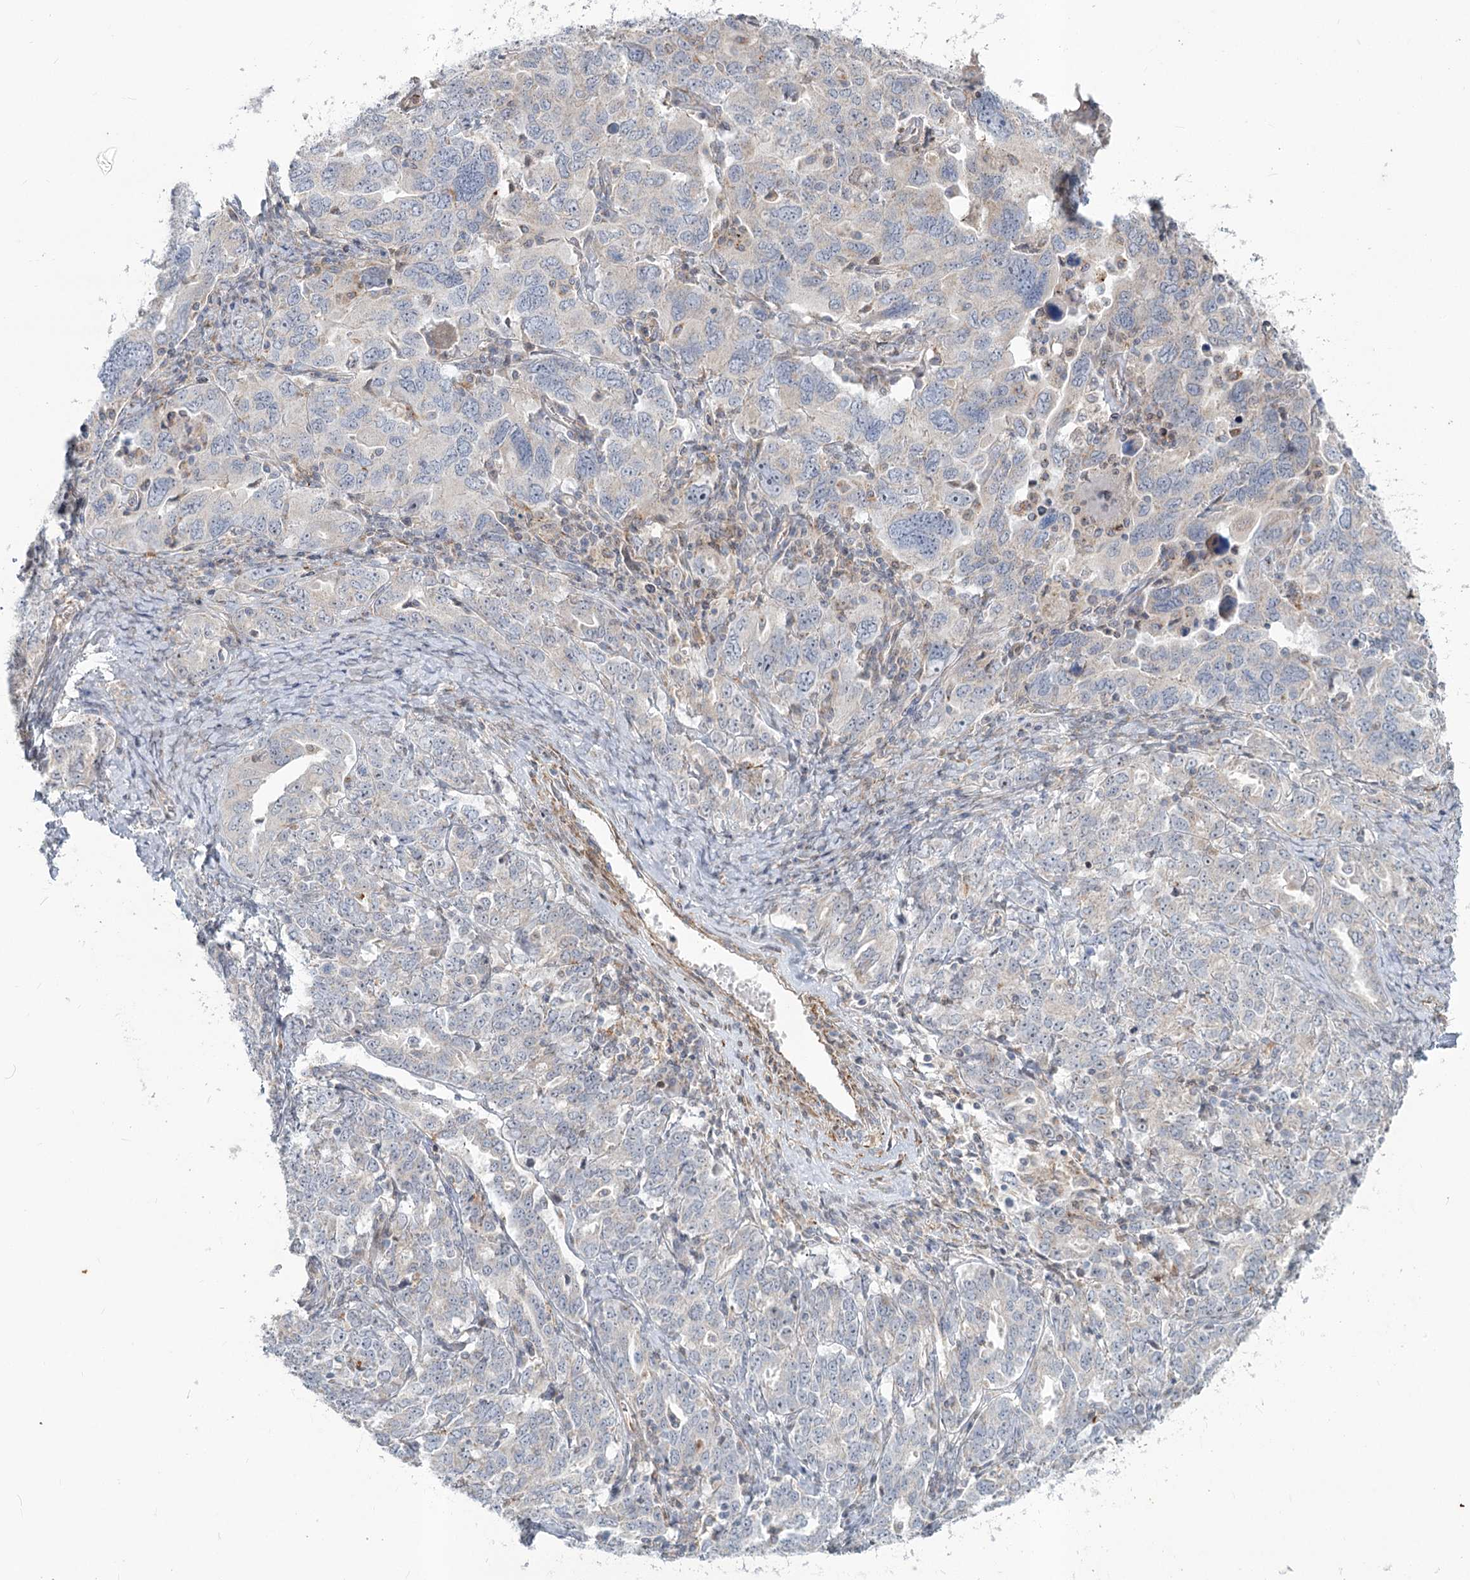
{"staining": {"intensity": "negative", "quantity": "none", "location": "none"}, "tissue": "ovarian cancer", "cell_type": "Tumor cells", "image_type": "cancer", "snomed": [{"axis": "morphology", "description": "Carcinoma, endometroid"}, {"axis": "topography", "description": "Ovary"}], "caption": "Protein analysis of ovarian cancer displays no significant positivity in tumor cells. (Stains: DAB immunohistochemistry (IHC) with hematoxylin counter stain, Microscopy: brightfield microscopy at high magnification).", "gene": "MTG1", "patient": {"sex": "female", "age": 62}}